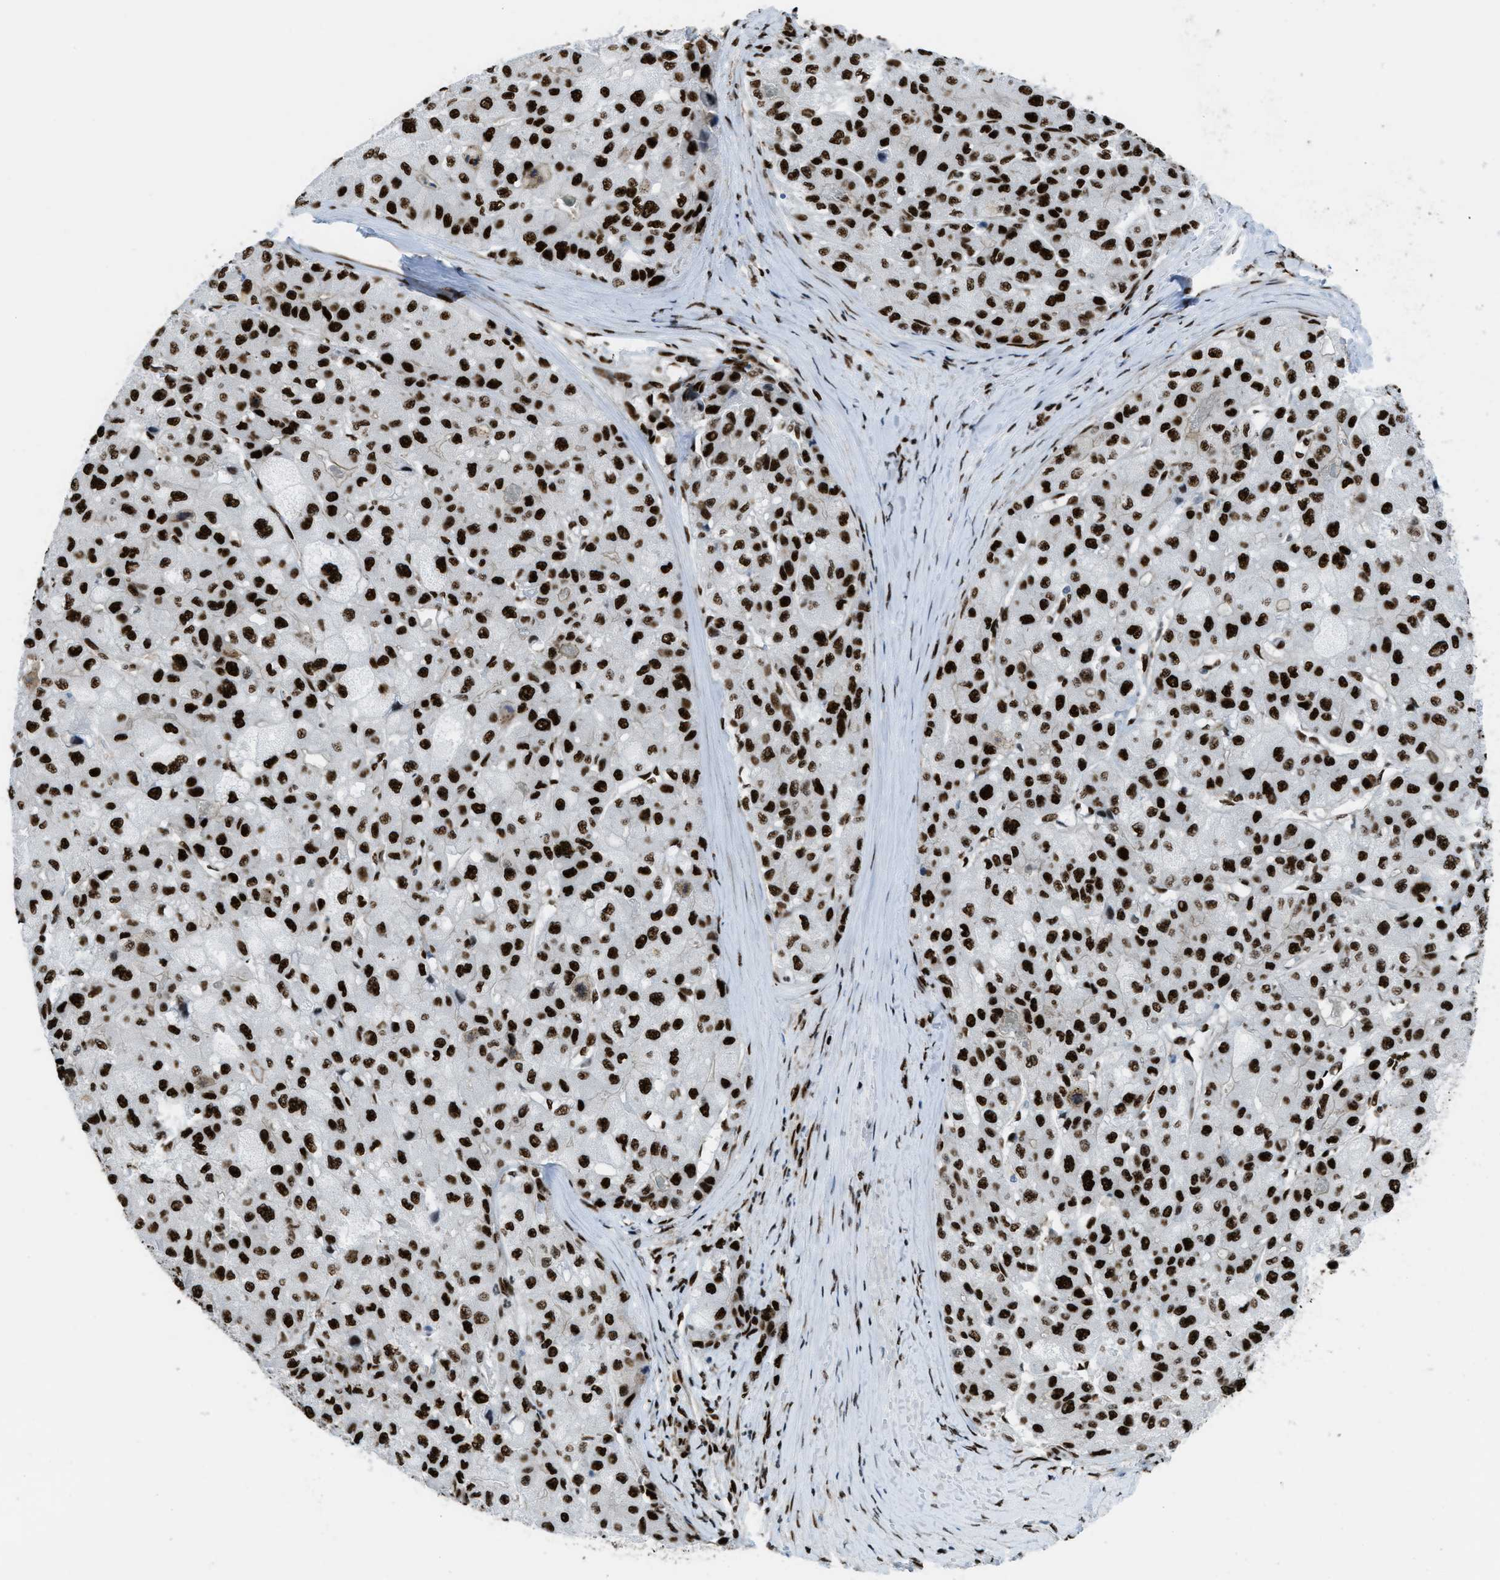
{"staining": {"intensity": "strong", "quantity": ">75%", "location": "nuclear"}, "tissue": "liver cancer", "cell_type": "Tumor cells", "image_type": "cancer", "snomed": [{"axis": "morphology", "description": "Carcinoma, Hepatocellular, NOS"}, {"axis": "topography", "description": "Liver"}], "caption": "Liver cancer (hepatocellular carcinoma) tissue demonstrates strong nuclear positivity in approximately >75% of tumor cells", "gene": "ZNF207", "patient": {"sex": "male", "age": 80}}